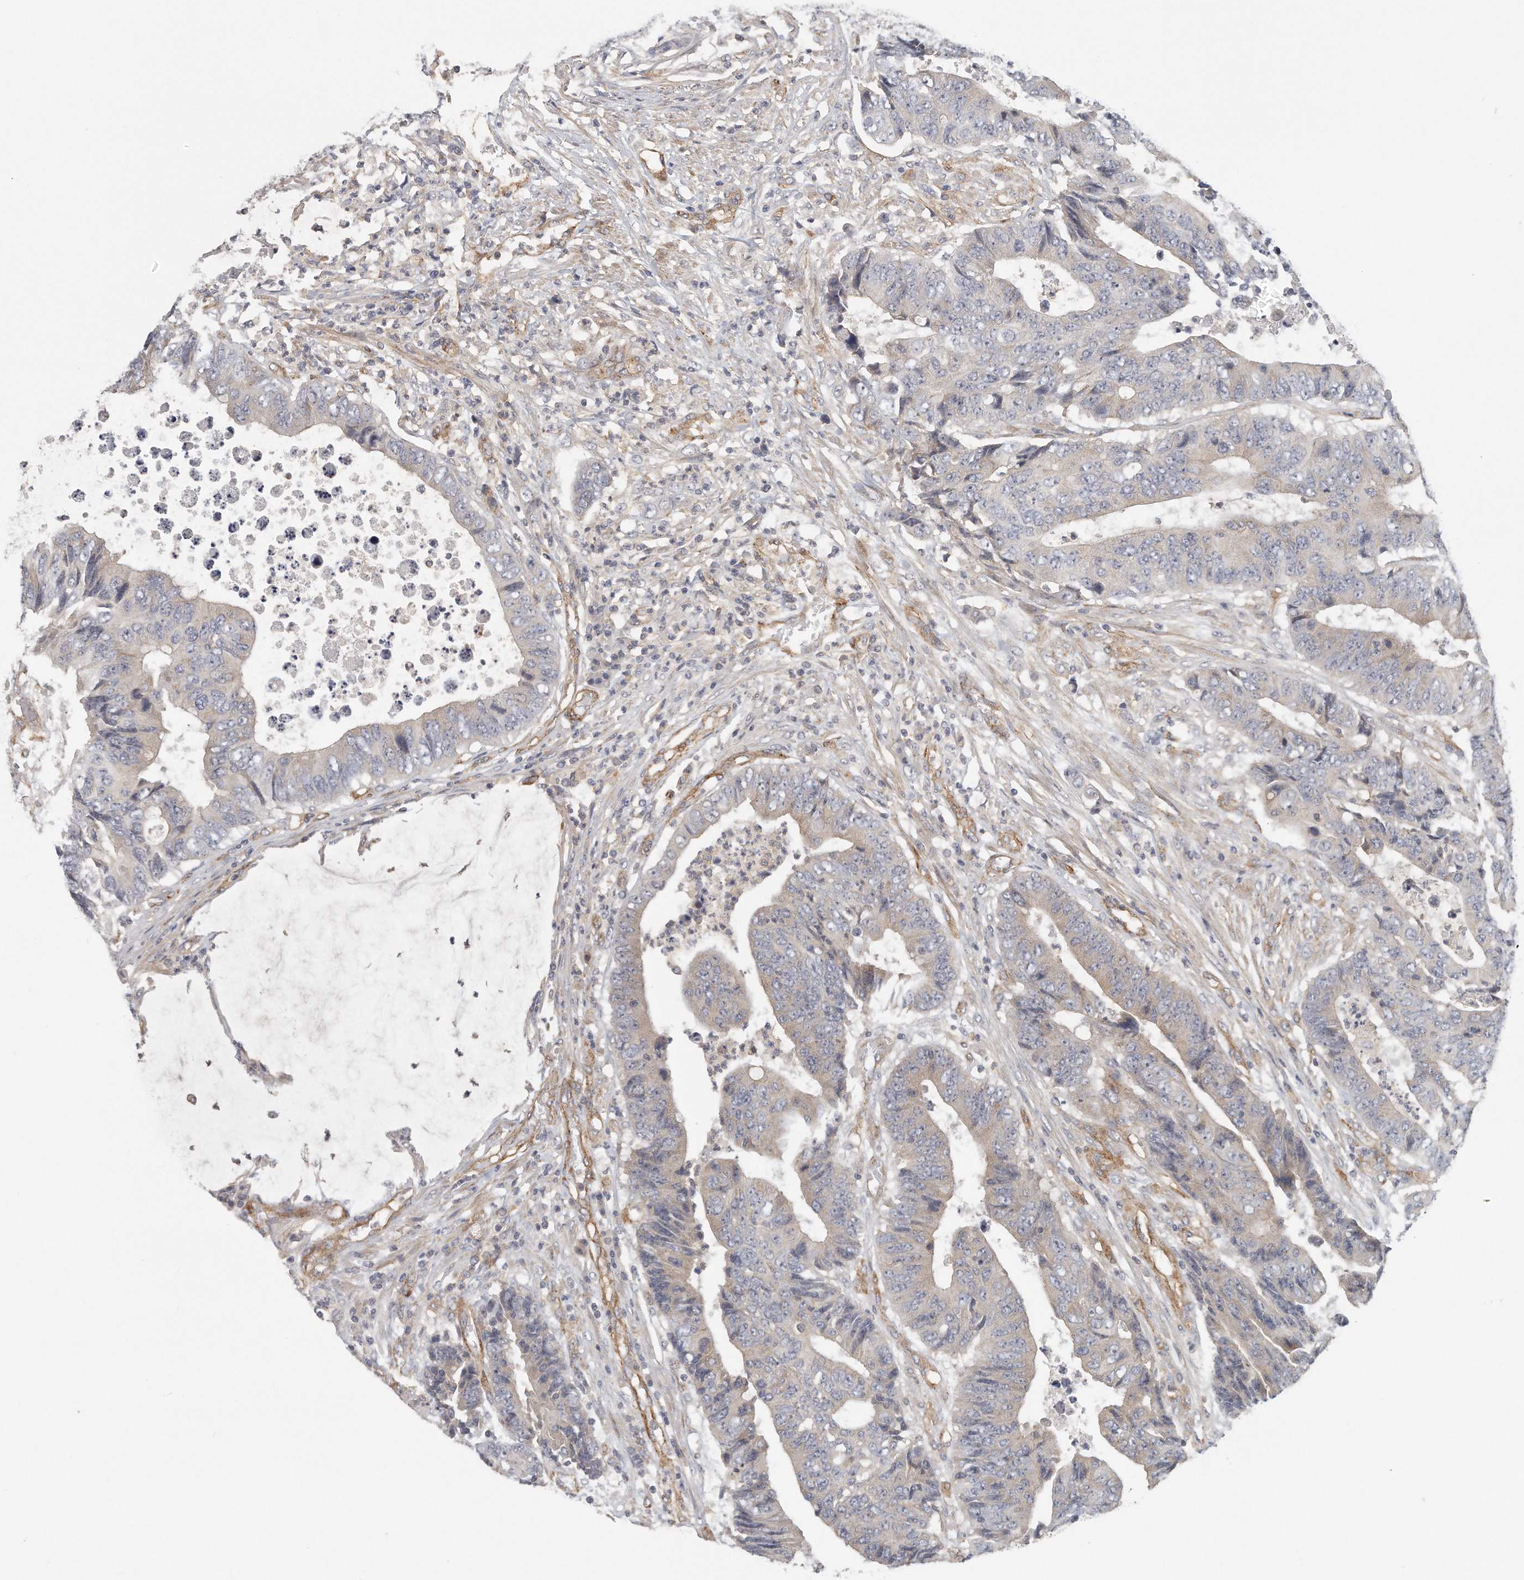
{"staining": {"intensity": "negative", "quantity": "none", "location": "none"}, "tissue": "colorectal cancer", "cell_type": "Tumor cells", "image_type": "cancer", "snomed": [{"axis": "morphology", "description": "Adenocarcinoma, NOS"}, {"axis": "topography", "description": "Rectum"}], "caption": "High magnification brightfield microscopy of colorectal cancer stained with DAB (brown) and counterstained with hematoxylin (blue): tumor cells show no significant positivity.", "gene": "MTERF4", "patient": {"sex": "male", "age": 84}}